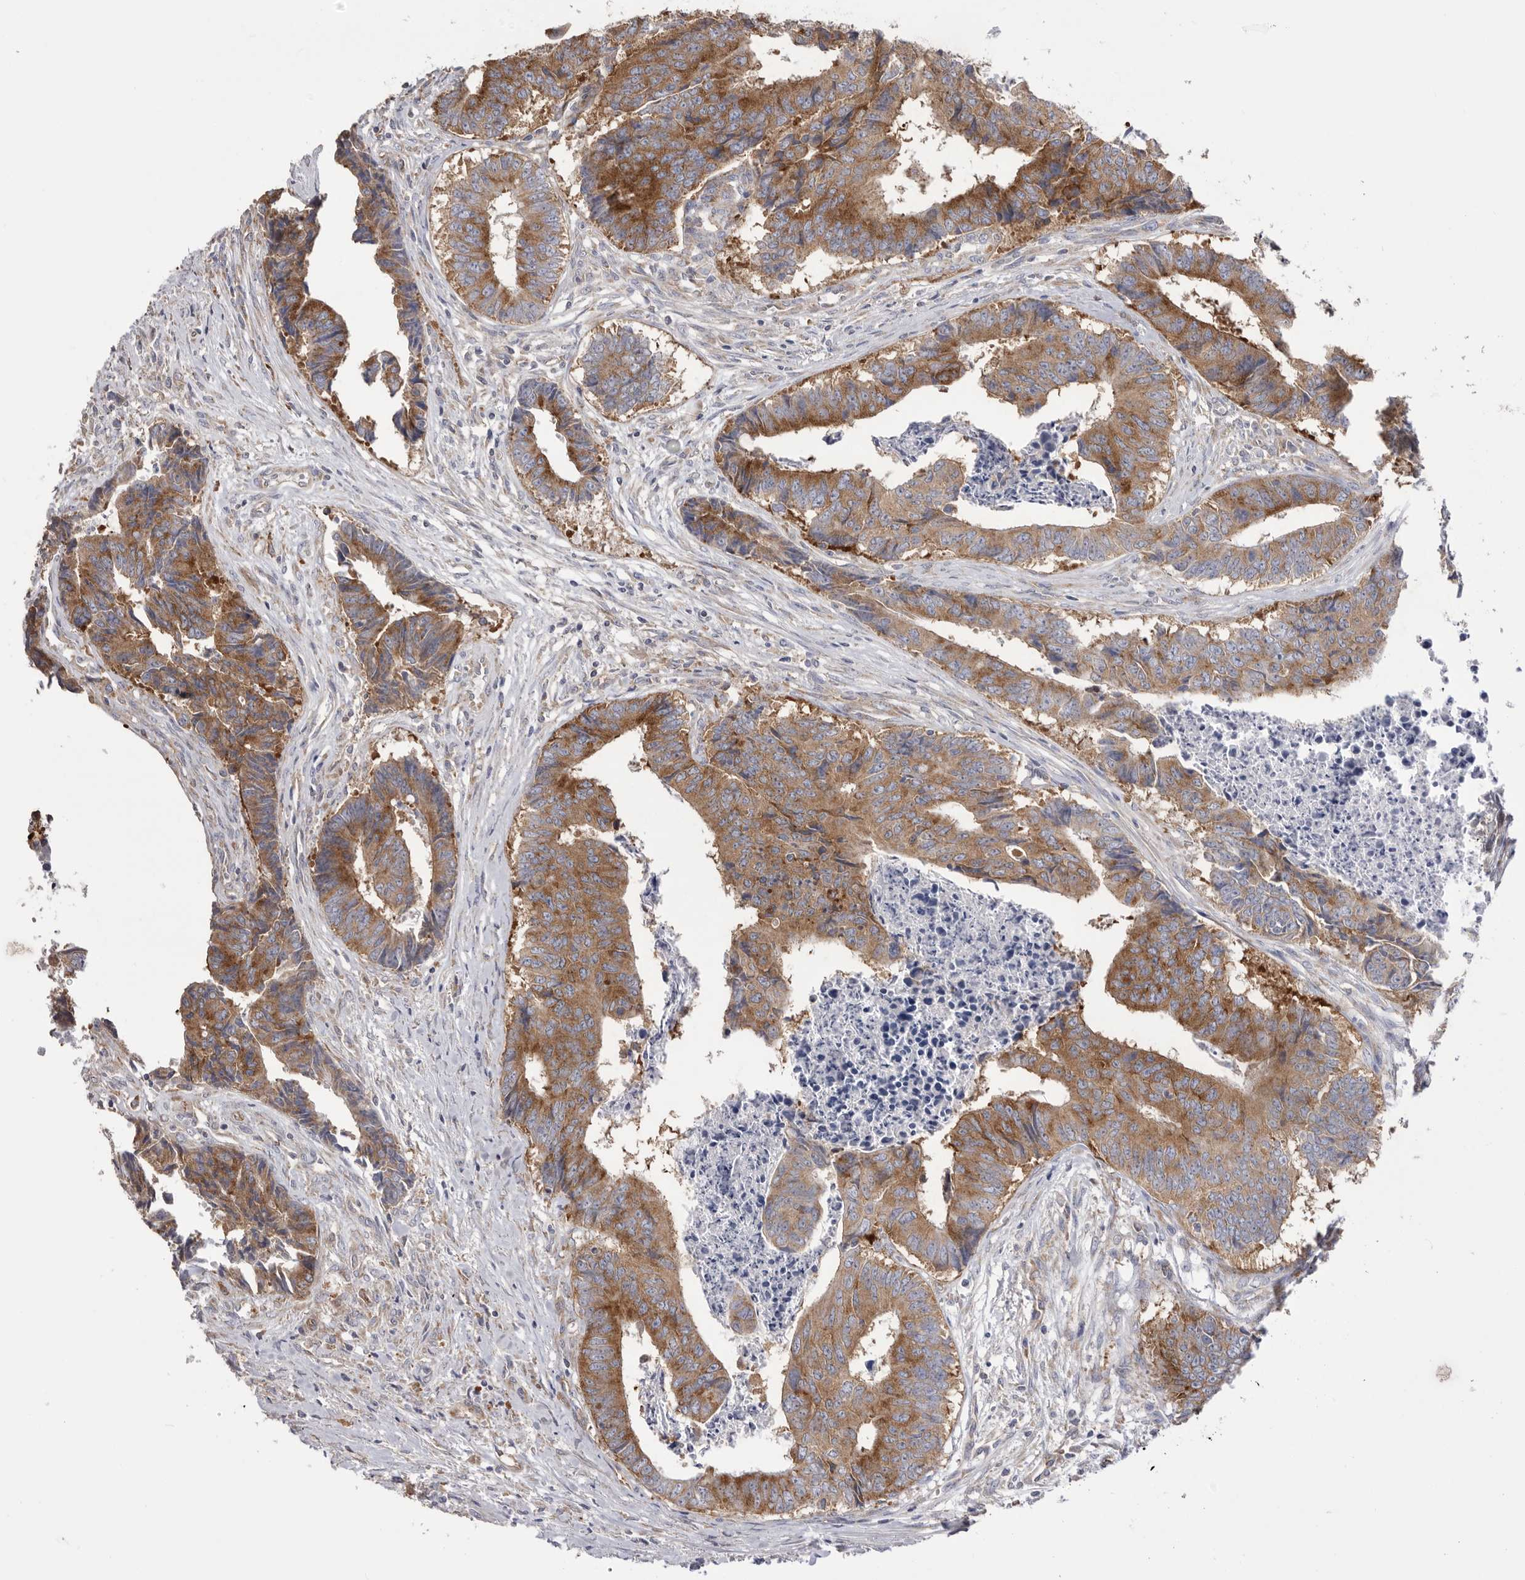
{"staining": {"intensity": "moderate", "quantity": ">75%", "location": "cytoplasmic/membranous"}, "tissue": "colorectal cancer", "cell_type": "Tumor cells", "image_type": "cancer", "snomed": [{"axis": "morphology", "description": "Adenocarcinoma, NOS"}, {"axis": "topography", "description": "Rectum"}], "caption": "An image of human colorectal cancer stained for a protein demonstrates moderate cytoplasmic/membranous brown staining in tumor cells.", "gene": "SERBP1", "patient": {"sex": "male", "age": 84}}